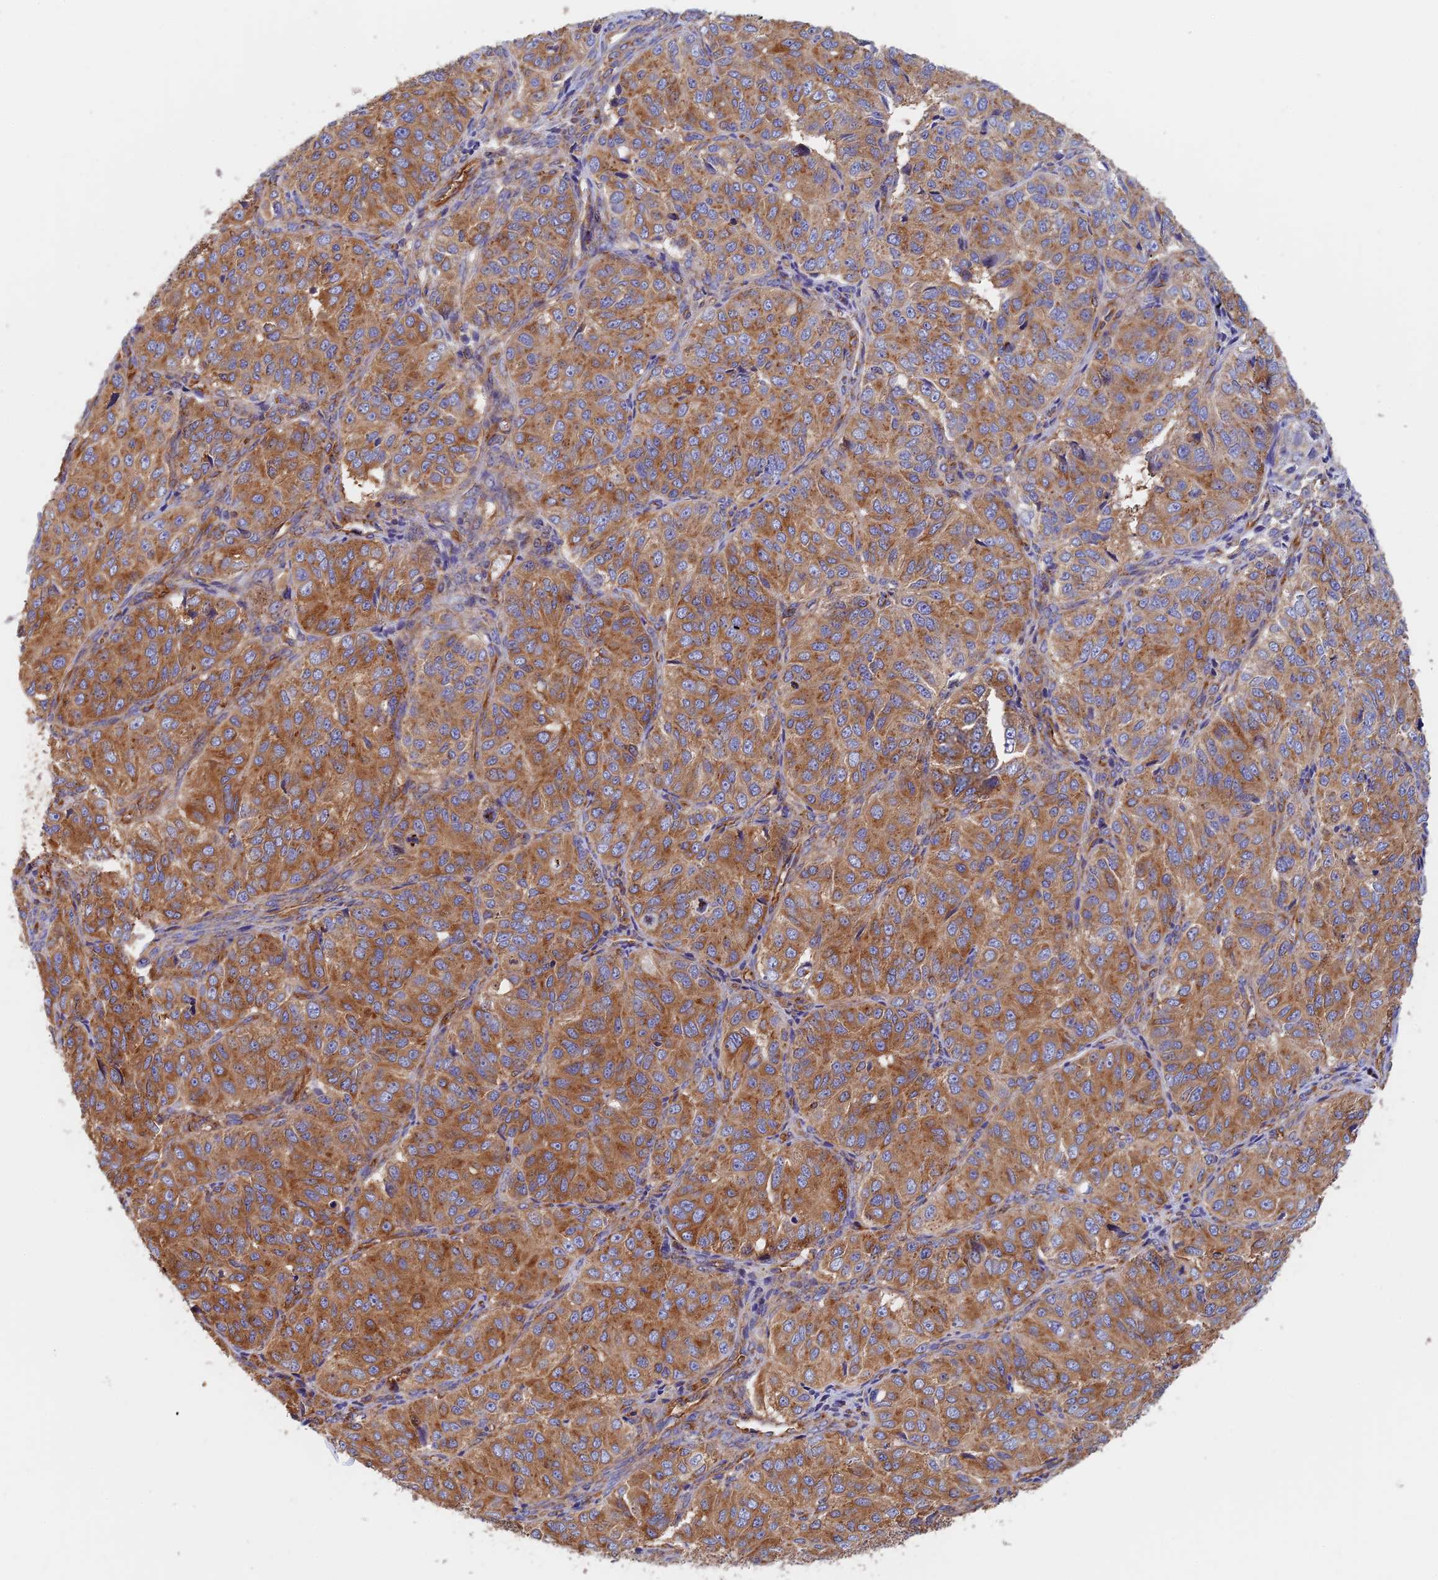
{"staining": {"intensity": "strong", "quantity": ">75%", "location": "cytoplasmic/membranous"}, "tissue": "ovarian cancer", "cell_type": "Tumor cells", "image_type": "cancer", "snomed": [{"axis": "morphology", "description": "Carcinoma, endometroid"}, {"axis": "topography", "description": "Ovary"}], "caption": "An image of human ovarian cancer stained for a protein reveals strong cytoplasmic/membranous brown staining in tumor cells.", "gene": "DCTN2", "patient": {"sex": "female", "age": 51}}